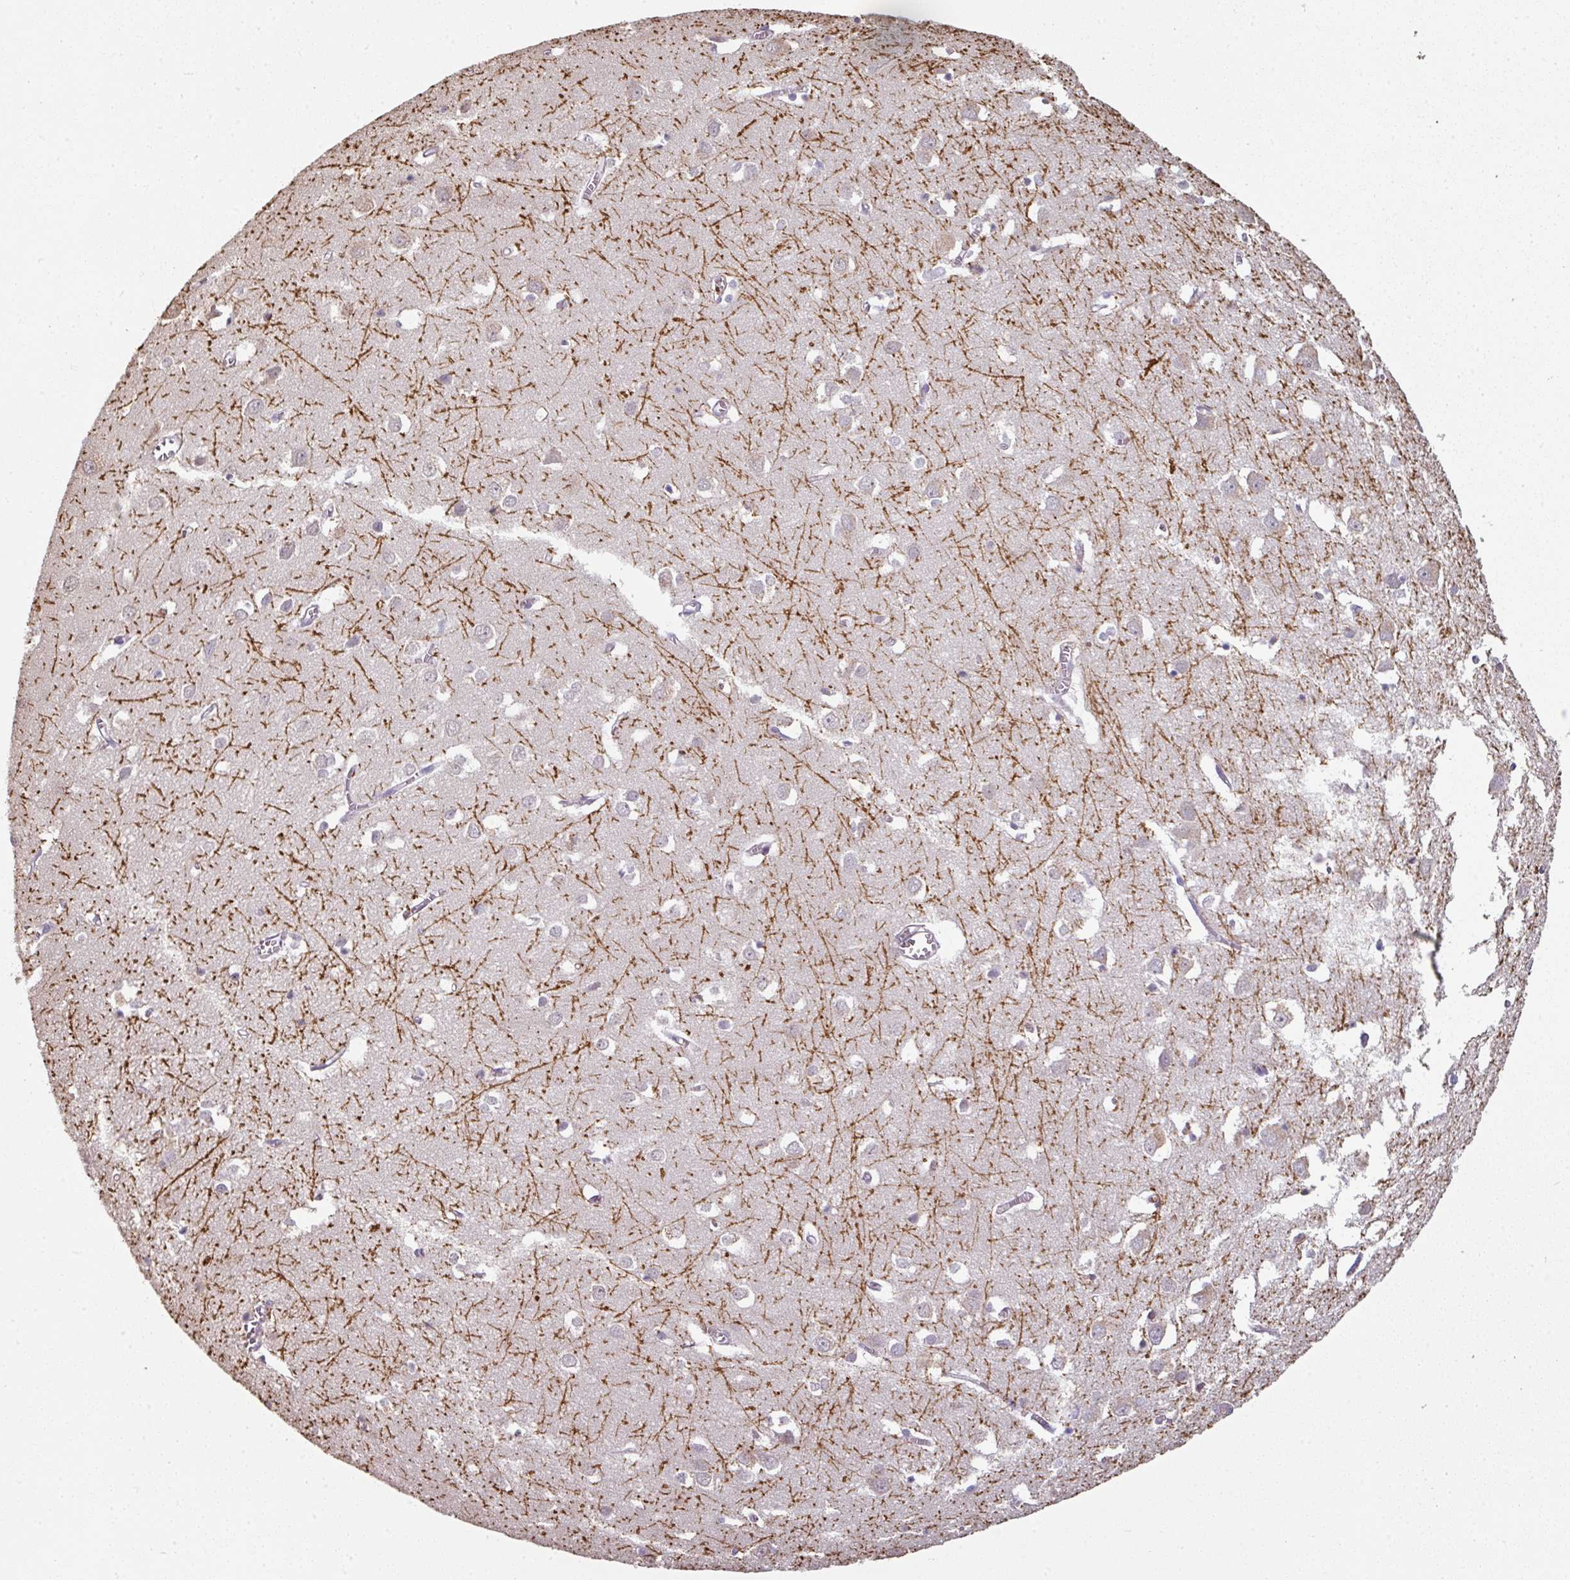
{"staining": {"intensity": "negative", "quantity": "none", "location": "none"}, "tissue": "cerebral cortex", "cell_type": "Endothelial cells", "image_type": "normal", "snomed": [{"axis": "morphology", "description": "Normal tissue, NOS"}, {"axis": "topography", "description": "Cerebral cortex"}], "caption": "Immunohistochemistry (IHC) image of normal human cerebral cortex stained for a protein (brown), which reveals no positivity in endothelial cells.", "gene": "OLFML2B", "patient": {"sex": "male", "age": 70}}